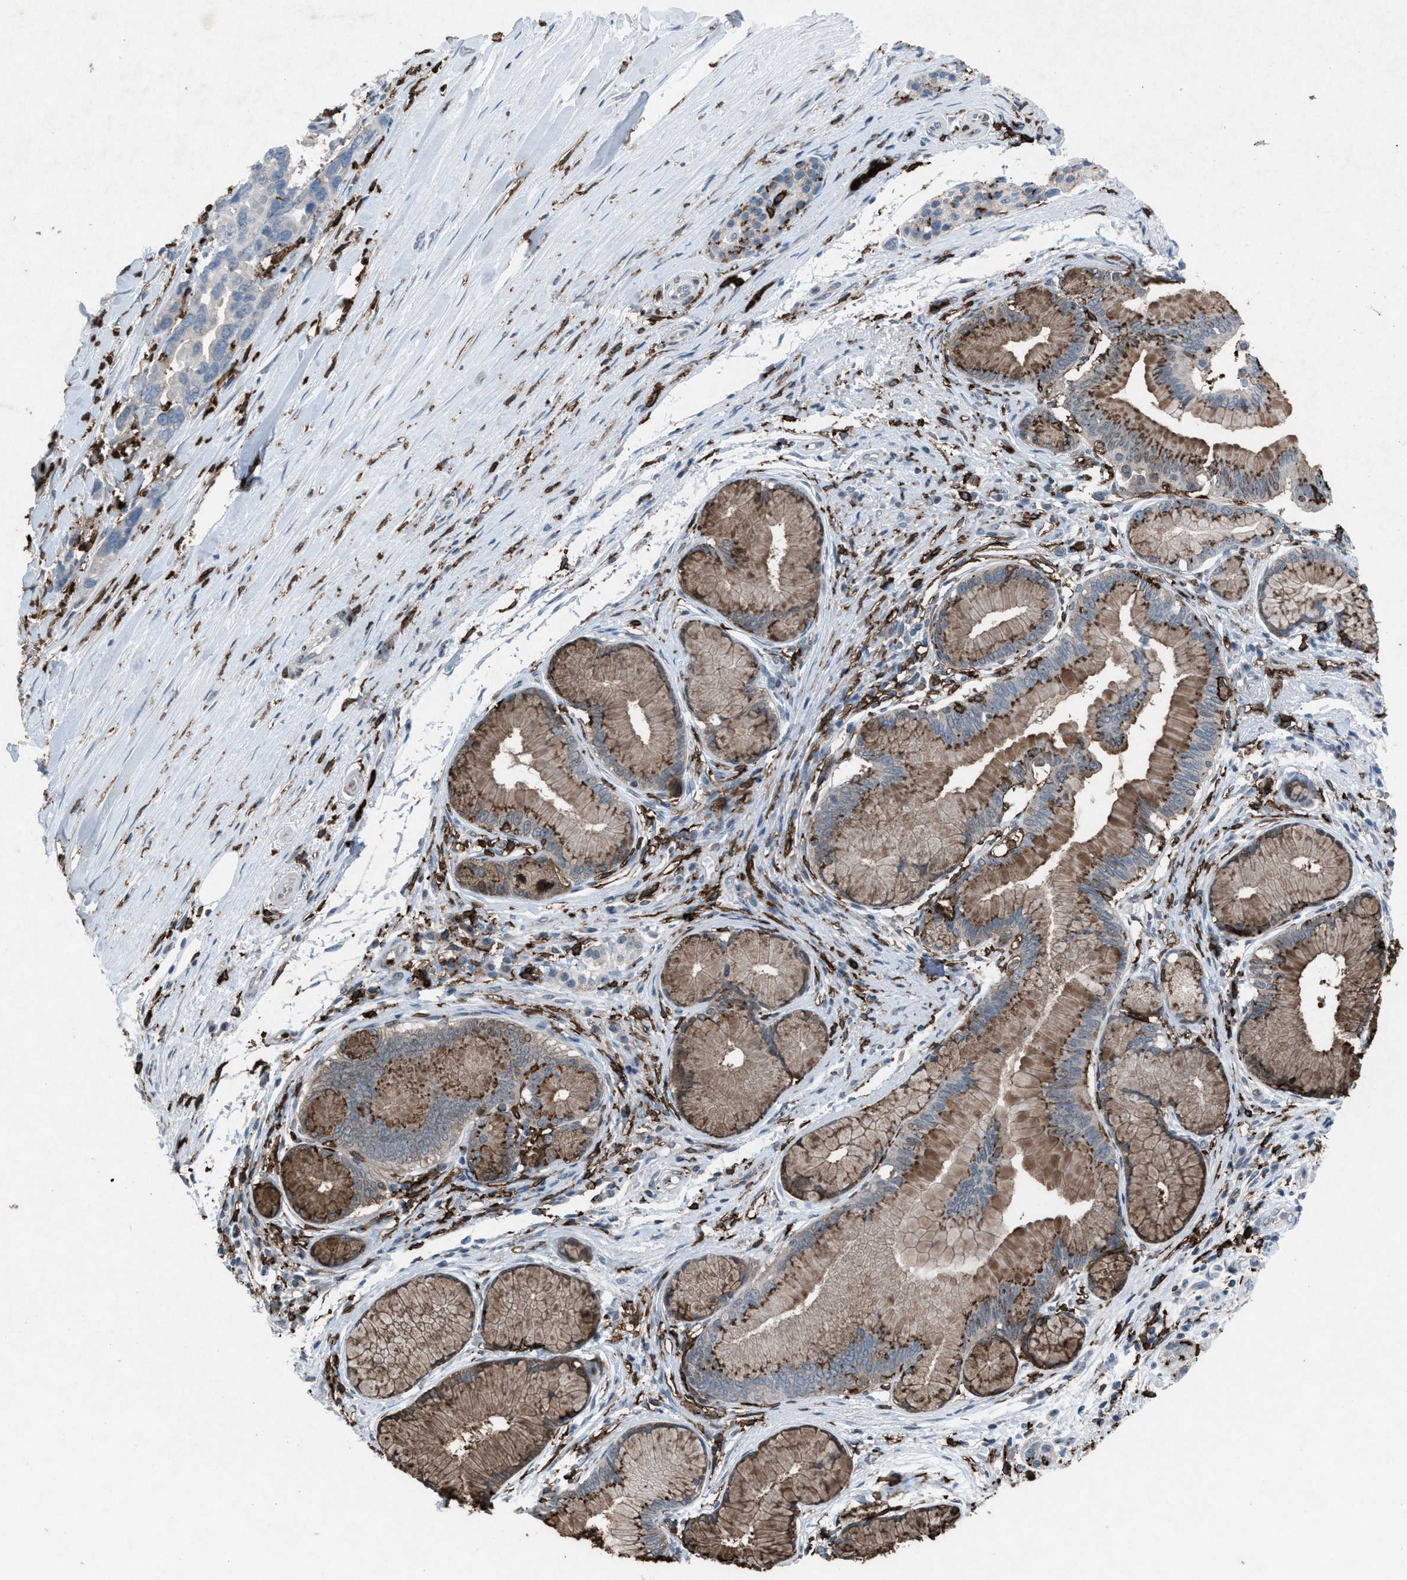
{"staining": {"intensity": "moderate", "quantity": ">75%", "location": "cytoplasmic/membranous"}, "tissue": "pancreatic cancer", "cell_type": "Tumor cells", "image_type": "cancer", "snomed": [{"axis": "morphology", "description": "Adenocarcinoma, NOS"}, {"axis": "topography", "description": "Pancreas"}], "caption": "High-magnification brightfield microscopy of adenocarcinoma (pancreatic) stained with DAB (brown) and counterstained with hematoxylin (blue). tumor cells exhibit moderate cytoplasmic/membranous positivity is identified in approximately>75% of cells. The protein of interest is stained brown, and the nuclei are stained in blue (DAB IHC with brightfield microscopy, high magnification).", "gene": "FCER1G", "patient": {"sex": "female", "age": 70}}